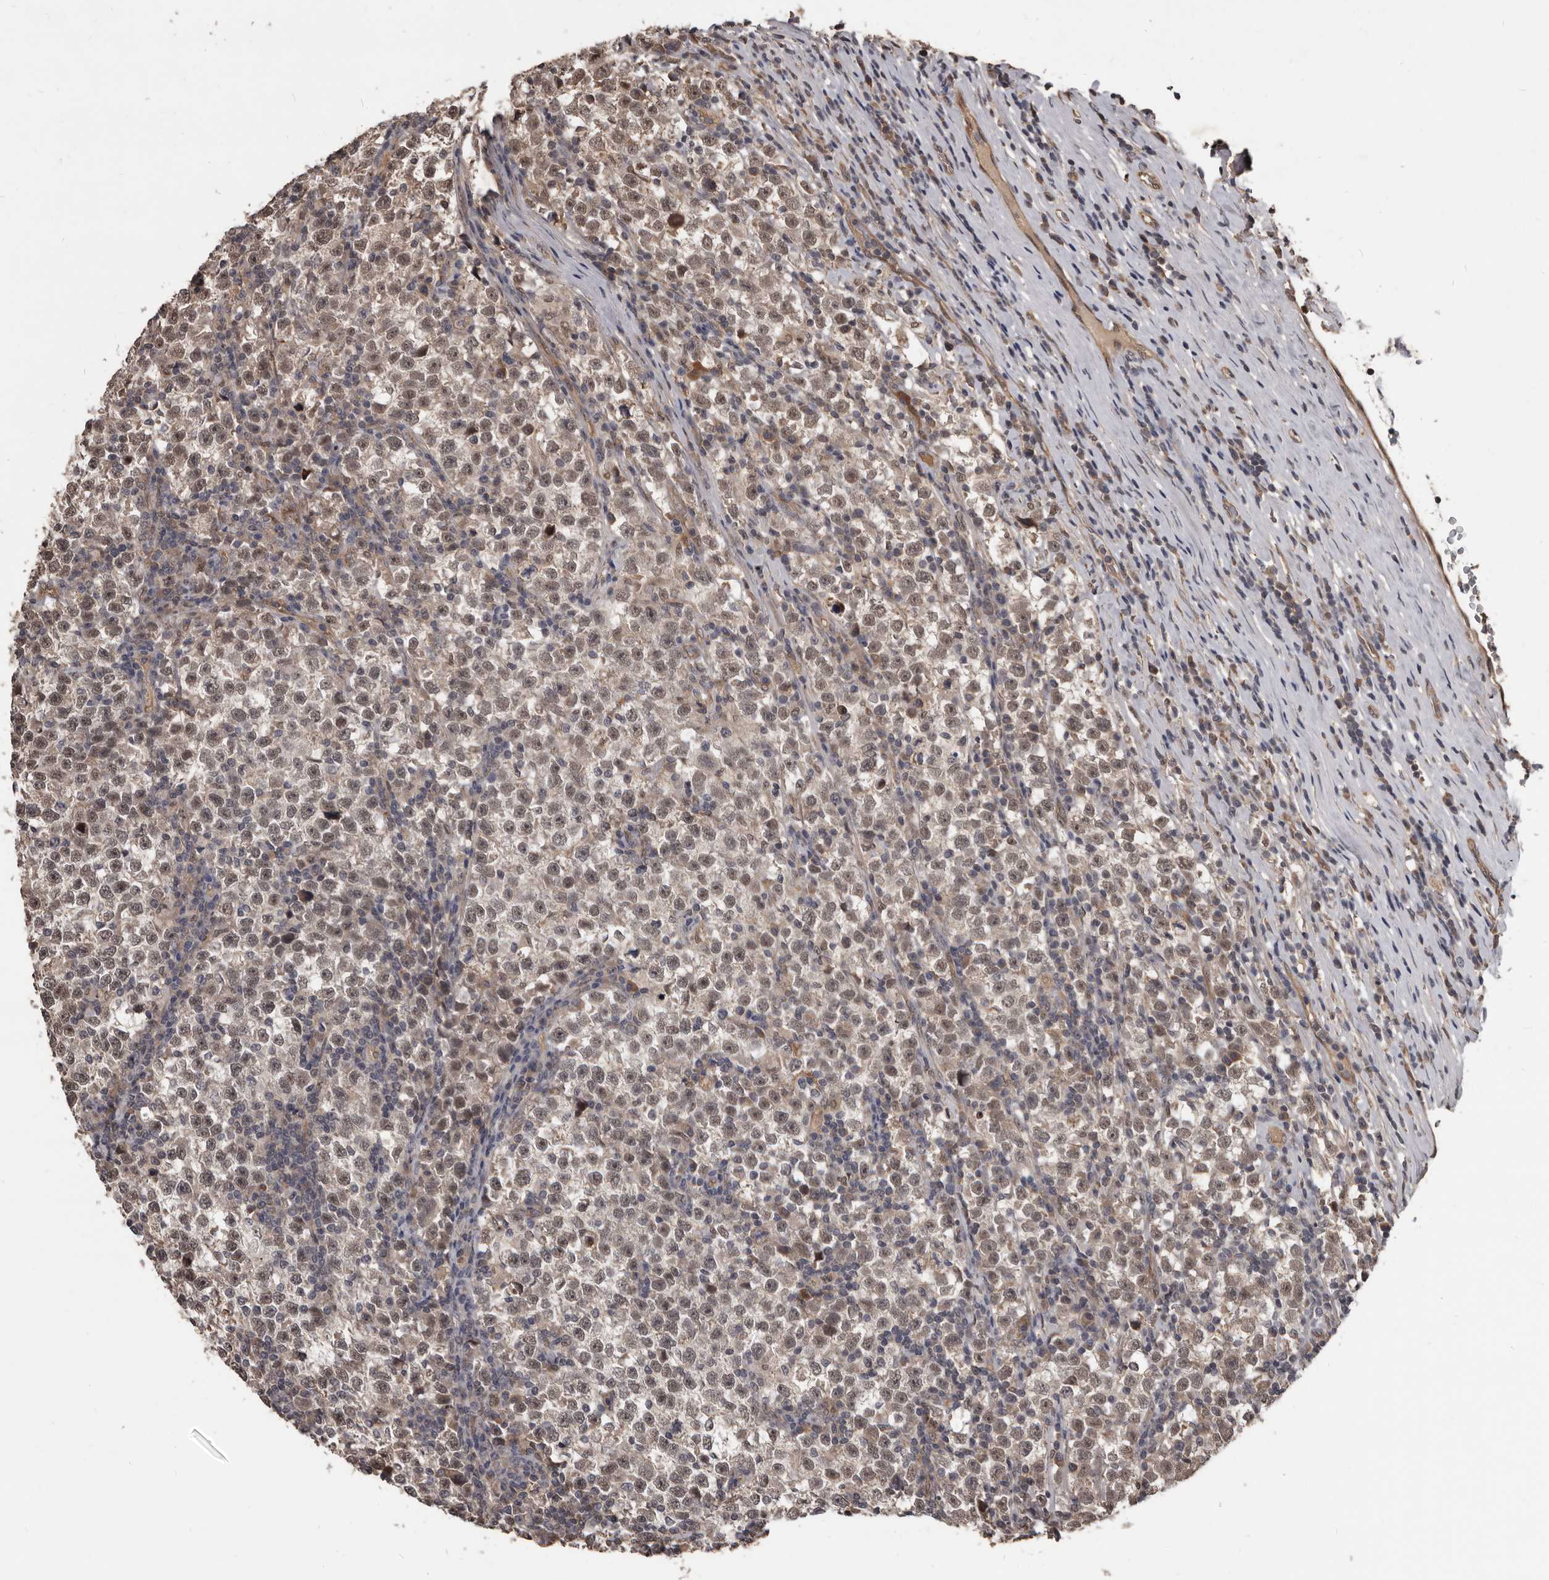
{"staining": {"intensity": "weak", "quantity": ">75%", "location": "nuclear"}, "tissue": "testis cancer", "cell_type": "Tumor cells", "image_type": "cancer", "snomed": [{"axis": "morphology", "description": "Normal tissue, NOS"}, {"axis": "morphology", "description": "Seminoma, NOS"}, {"axis": "topography", "description": "Testis"}], "caption": "Seminoma (testis) stained with a brown dye shows weak nuclear positive expression in approximately >75% of tumor cells.", "gene": "AHR", "patient": {"sex": "male", "age": 43}}